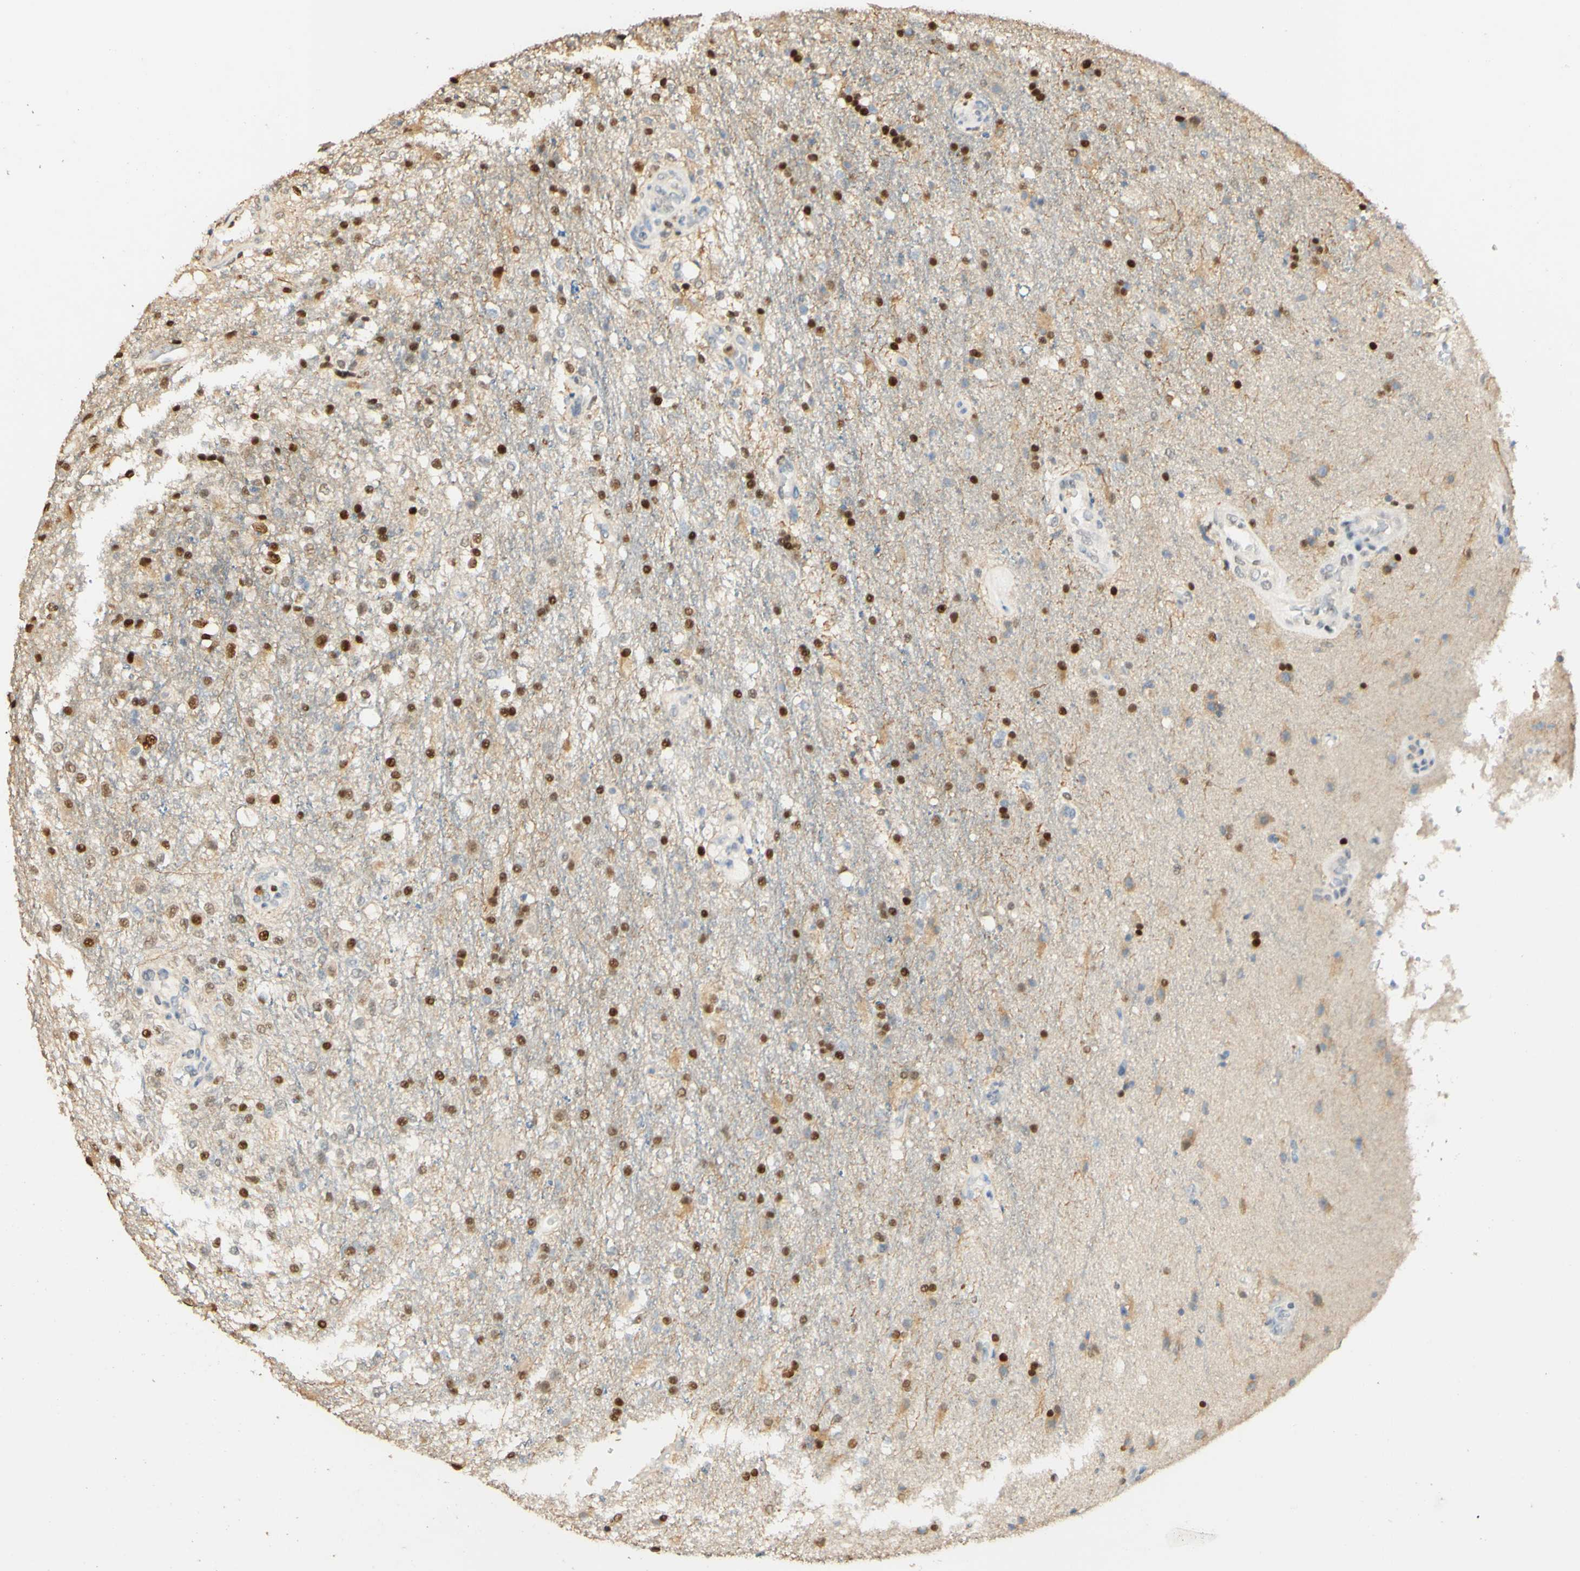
{"staining": {"intensity": "strong", "quantity": "25%-75%", "location": "nuclear"}, "tissue": "glioma", "cell_type": "Tumor cells", "image_type": "cancer", "snomed": [{"axis": "morphology", "description": "Normal tissue, NOS"}, {"axis": "morphology", "description": "Glioma, malignant, High grade"}, {"axis": "topography", "description": "Cerebral cortex"}], "caption": "Glioma was stained to show a protein in brown. There is high levels of strong nuclear expression in about 25%-75% of tumor cells. The staining was performed using DAB, with brown indicating positive protein expression. Nuclei are stained blue with hematoxylin.", "gene": "MAP3K4", "patient": {"sex": "male", "age": 77}}